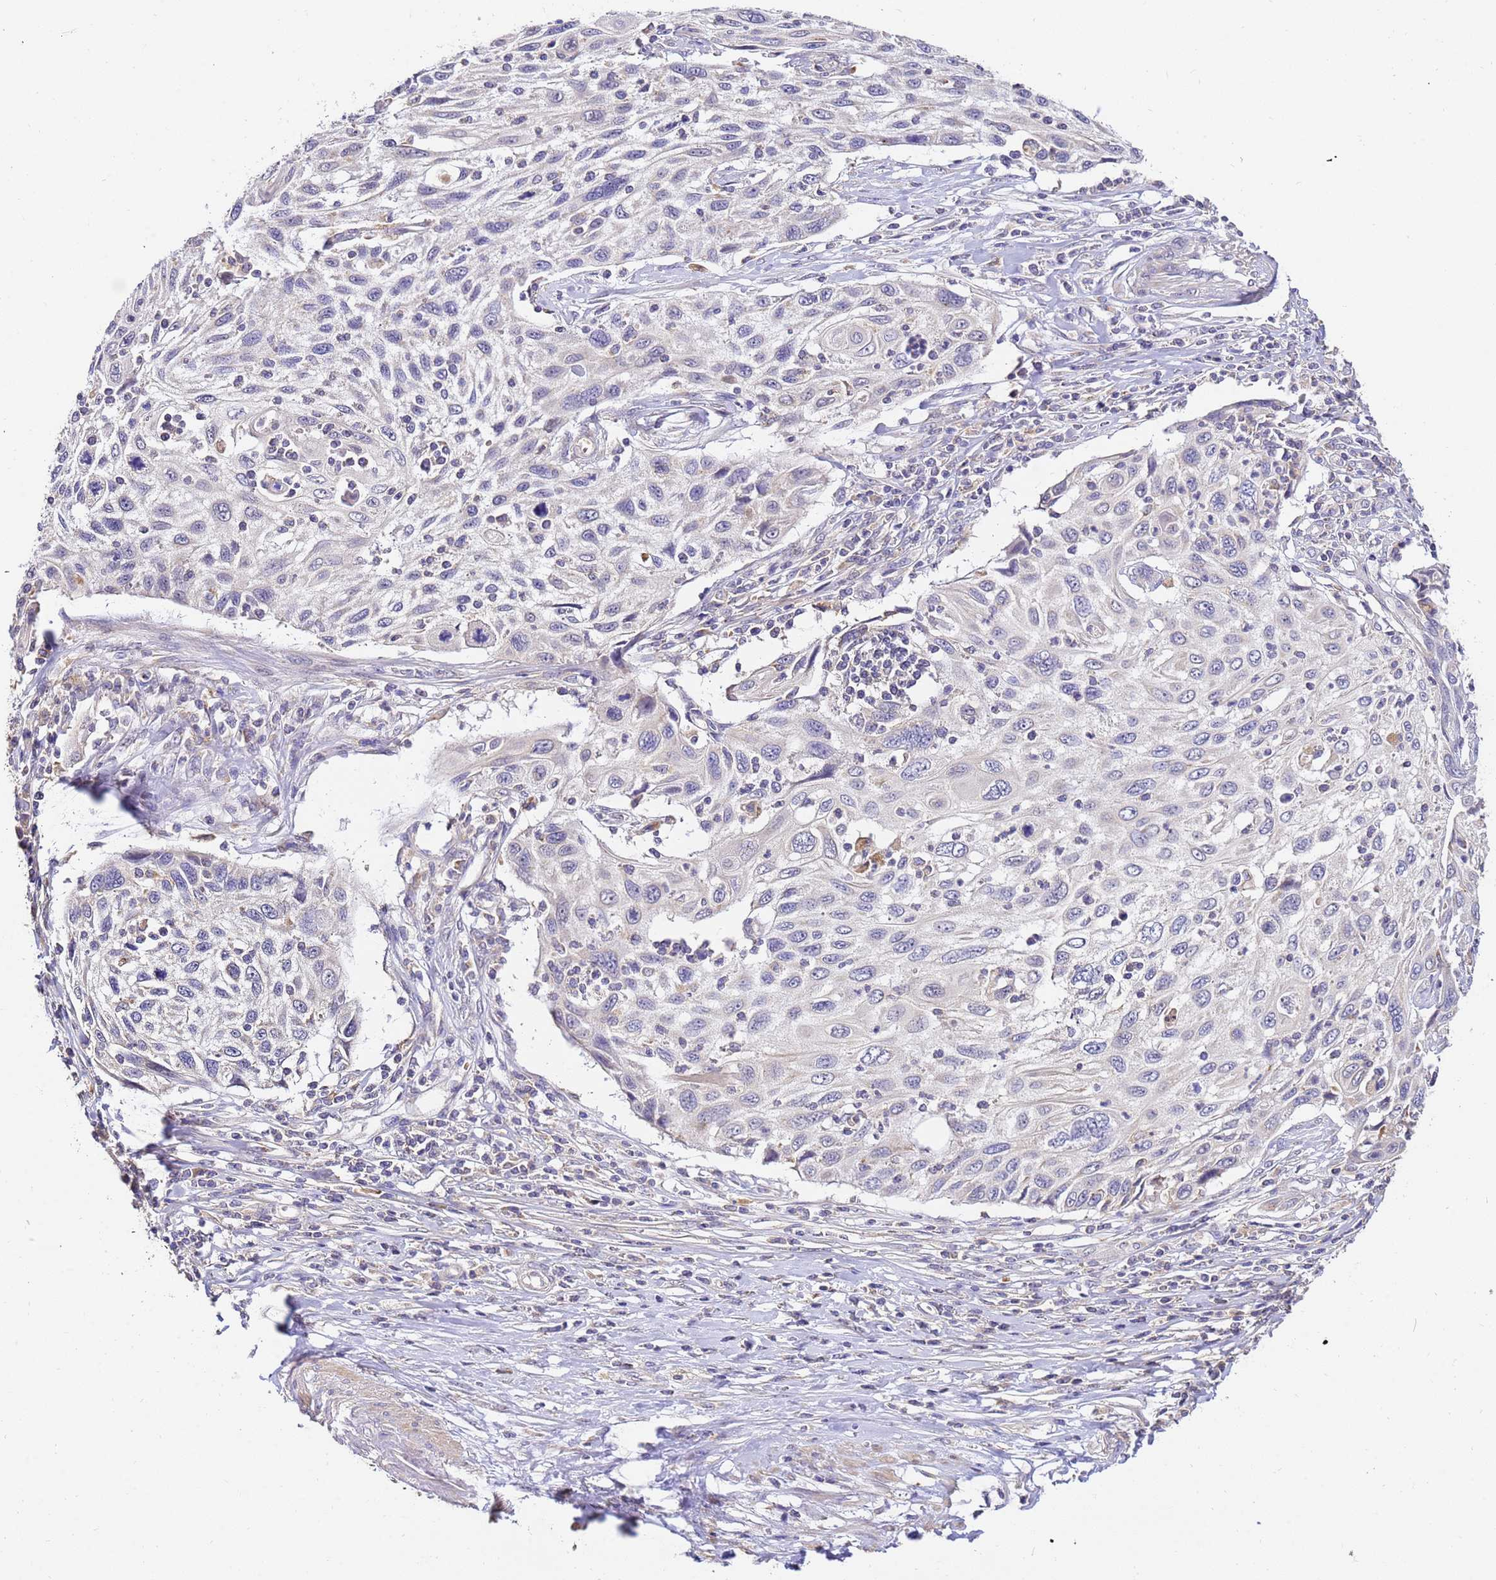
{"staining": {"intensity": "negative", "quantity": "none", "location": "none"}, "tissue": "cervical cancer", "cell_type": "Tumor cells", "image_type": "cancer", "snomed": [{"axis": "morphology", "description": "Squamous cell carcinoma, NOS"}, {"axis": "topography", "description": "Cervix"}], "caption": "An image of cervical cancer stained for a protein shows no brown staining in tumor cells.", "gene": "ARL8B", "patient": {"sex": "female", "age": 70}}